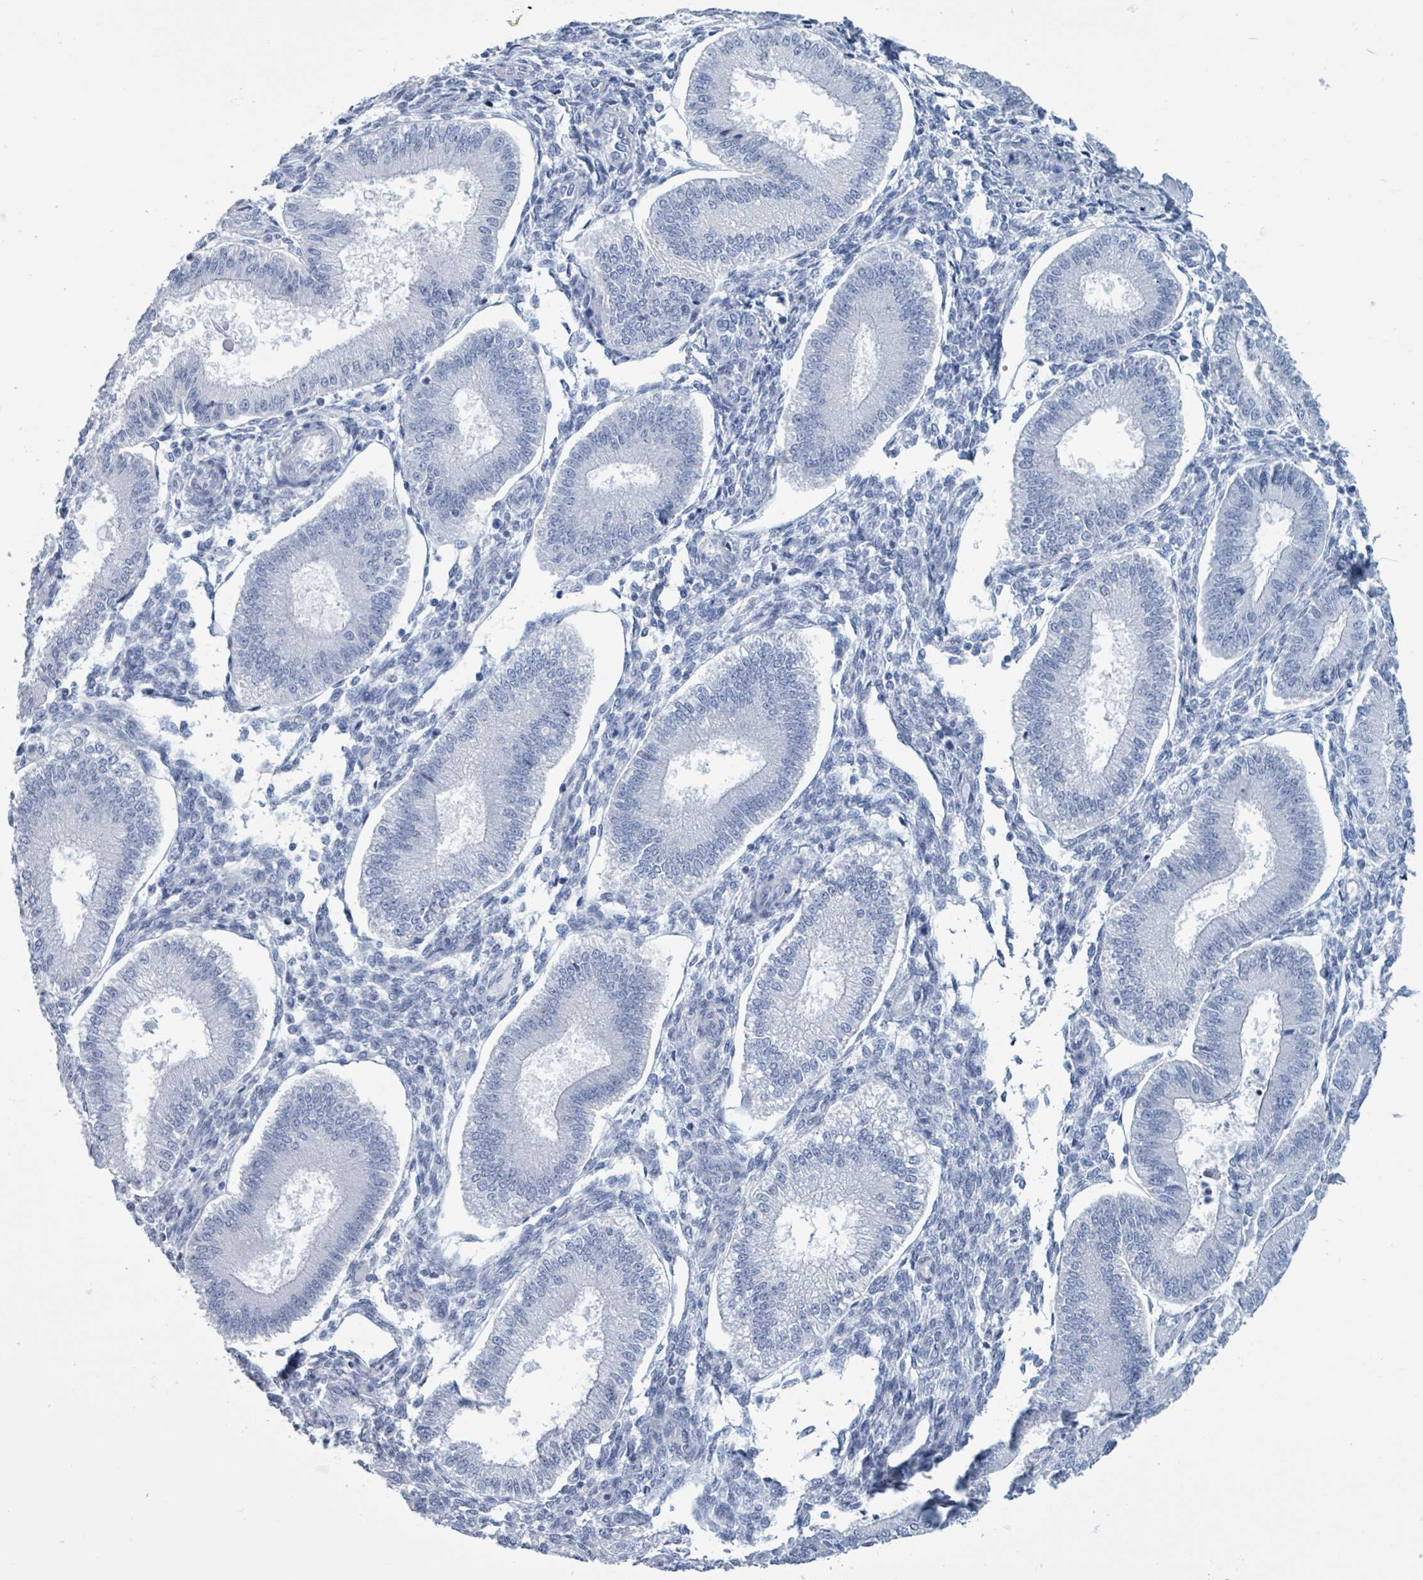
{"staining": {"intensity": "negative", "quantity": "none", "location": "none"}, "tissue": "endometrium", "cell_type": "Cells in endometrial stroma", "image_type": "normal", "snomed": [{"axis": "morphology", "description": "Normal tissue, NOS"}, {"axis": "topography", "description": "Endometrium"}], "caption": "Immunohistochemical staining of benign human endometrium reveals no significant staining in cells in endometrial stroma.", "gene": "CT45A10", "patient": {"sex": "female", "age": 39}}